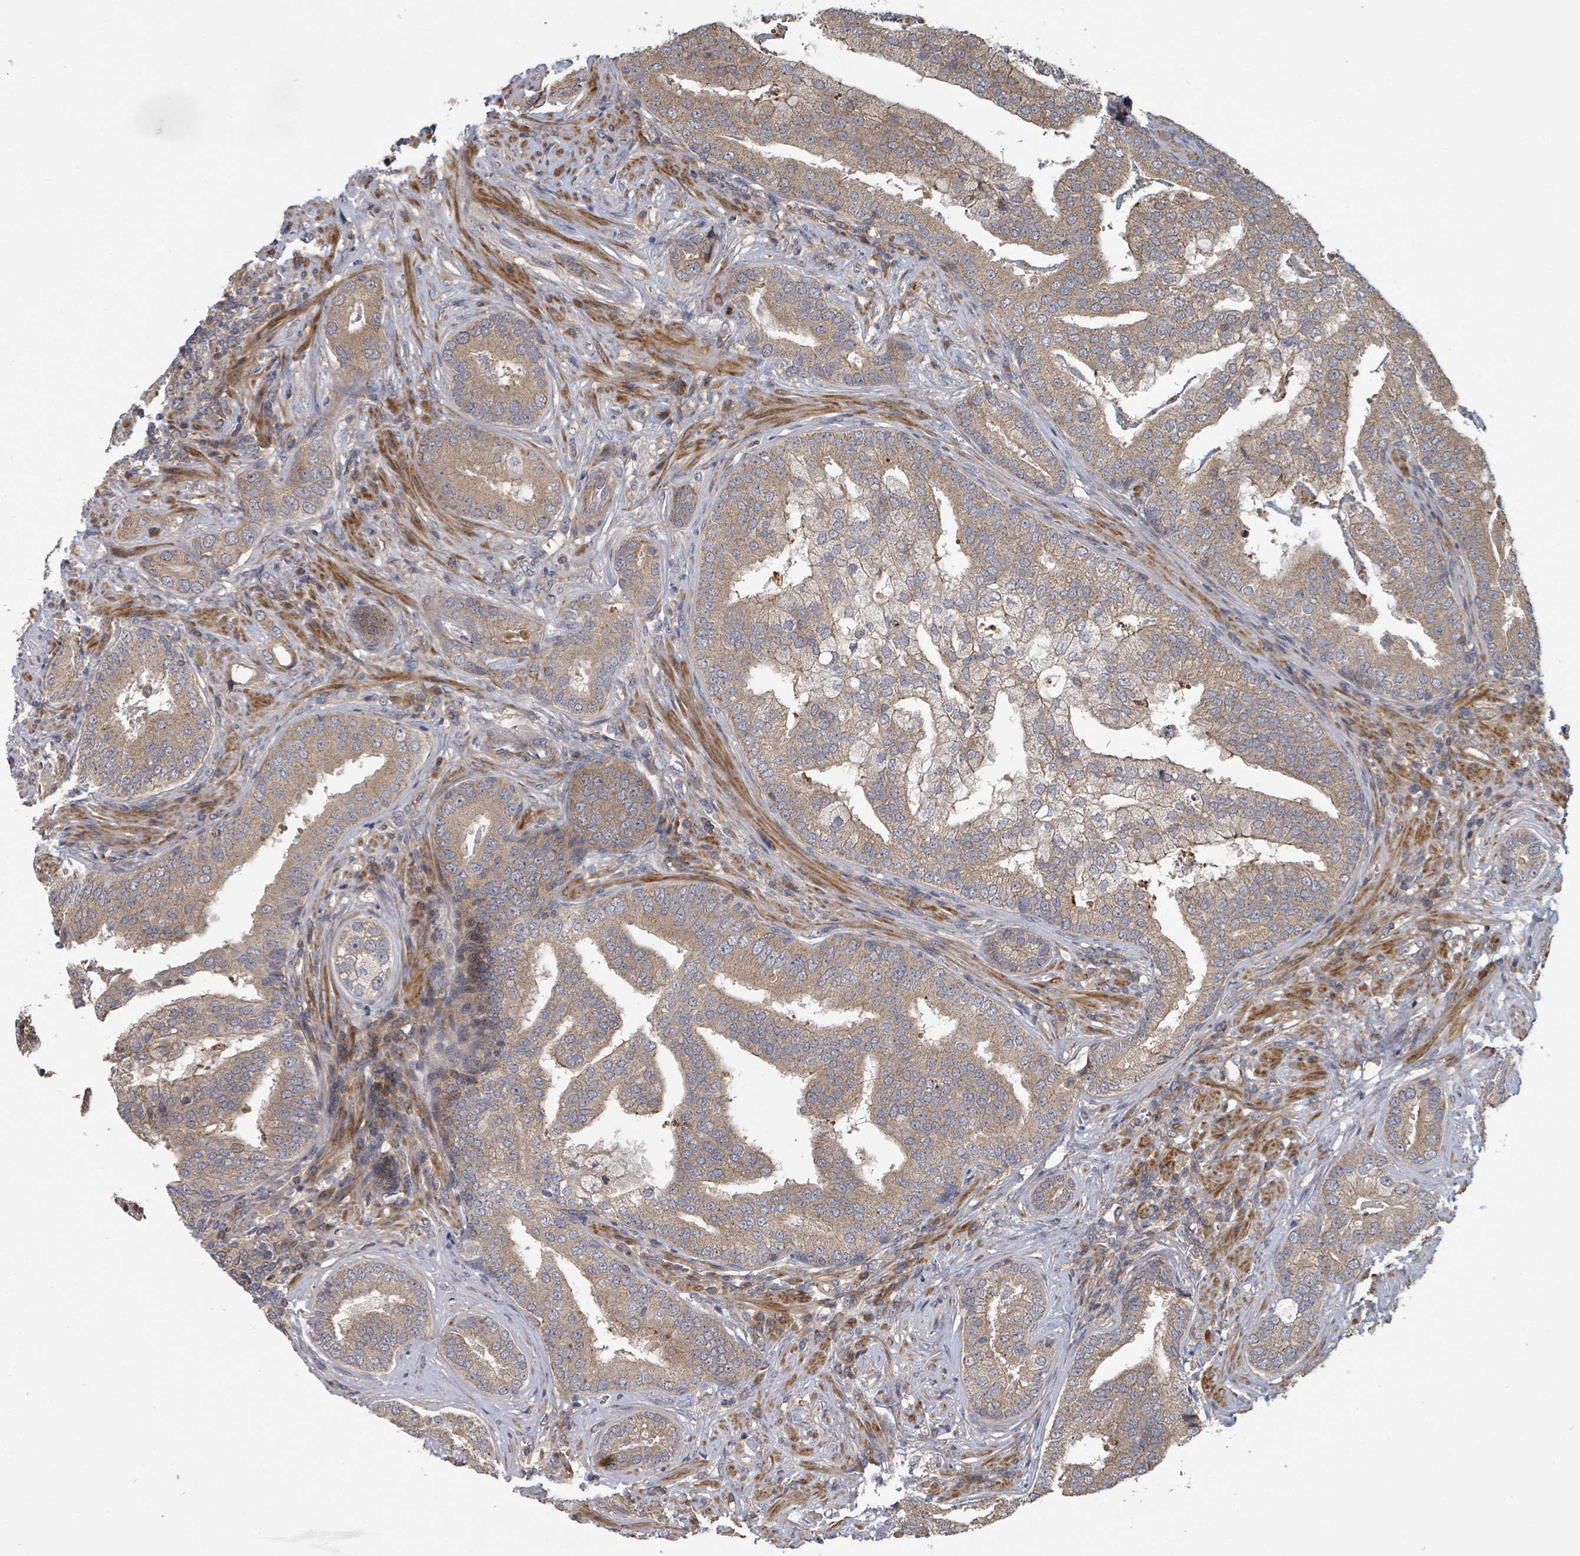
{"staining": {"intensity": "moderate", "quantity": ">75%", "location": "cytoplasmic/membranous"}, "tissue": "prostate cancer", "cell_type": "Tumor cells", "image_type": "cancer", "snomed": [{"axis": "morphology", "description": "Adenocarcinoma, High grade"}, {"axis": "topography", "description": "Prostate"}], "caption": "A high-resolution photomicrograph shows immunohistochemistry (IHC) staining of adenocarcinoma (high-grade) (prostate), which reveals moderate cytoplasmic/membranous positivity in about >75% of tumor cells.", "gene": "DPM1", "patient": {"sex": "male", "age": 55}}